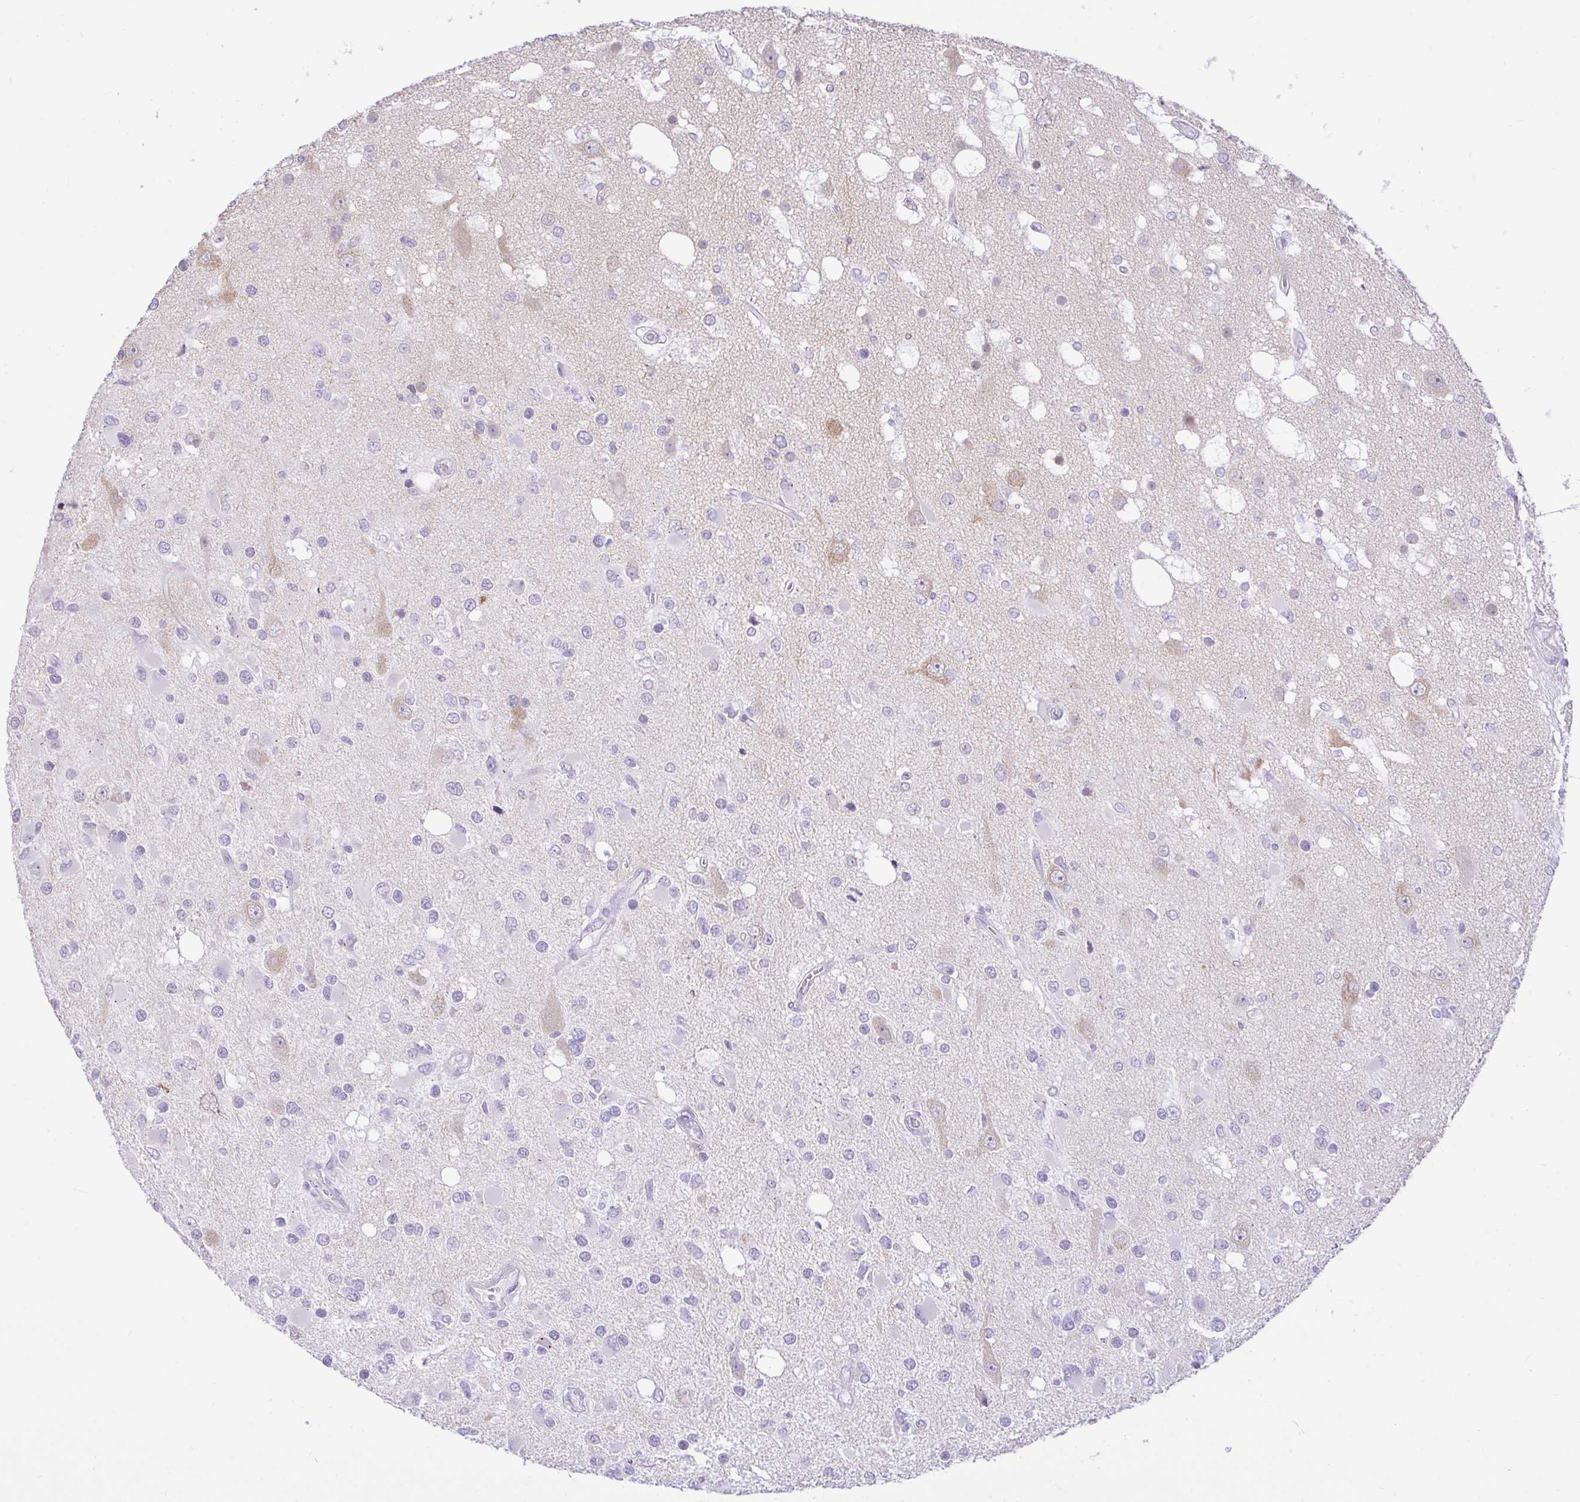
{"staining": {"intensity": "negative", "quantity": "none", "location": "none"}, "tissue": "glioma", "cell_type": "Tumor cells", "image_type": "cancer", "snomed": [{"axis": "morphology", "description": "Glioma, malignant, High grade"}, {"axis": "topography", "description": "Brain"}], "caption": "This is a micrograph of immunohistochemistry (IHC) staining of glioma, which shows no positivity in tumor cells. (Stains: DAB (3,3'-diaminobenzidine) immunohistochemistry with hematoxylin counter stain, Microscopy: brightfield microscopy at high magnification).", "gene": "REEP1", "patient": {"sex": "male", "age": 53}}